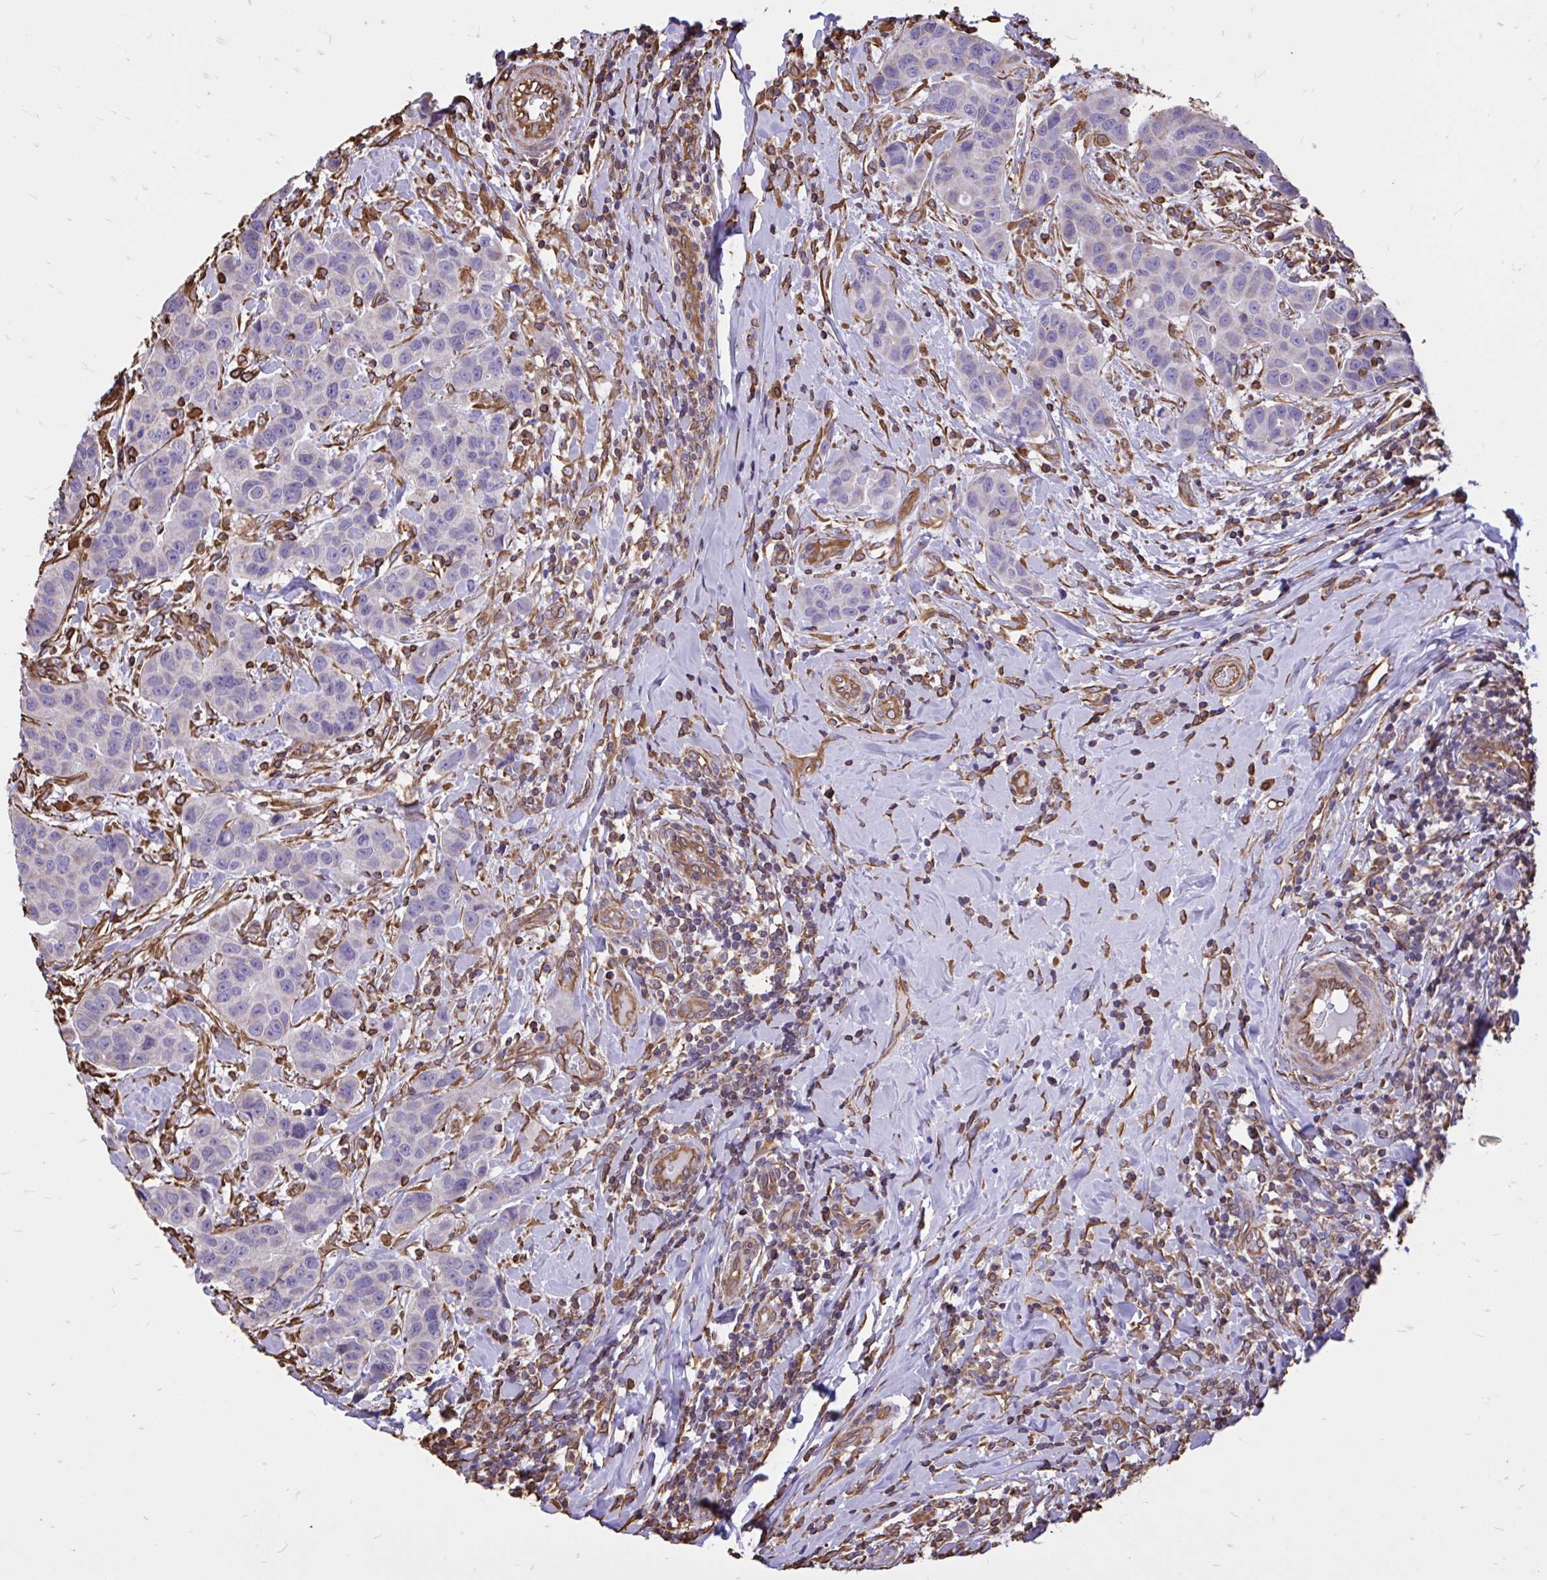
{"staining": {"intensity": "negative", "quantity": "none", "location": "none"}, "tissue": "breast cancer", "cell_type": "Tumor cells", "image_type": "cancer", "snomed": [{"axis": "morphology", "description": "Duct carcinoma"}, {"axis": "topography", "description": "Breast"}], "caption": "A micrograph of human breast cancer (intraductal carcinoma) is negative for staining in tumor cells.", "gene": "RNF103", "patient": {"sex": "female", "age": 24}}